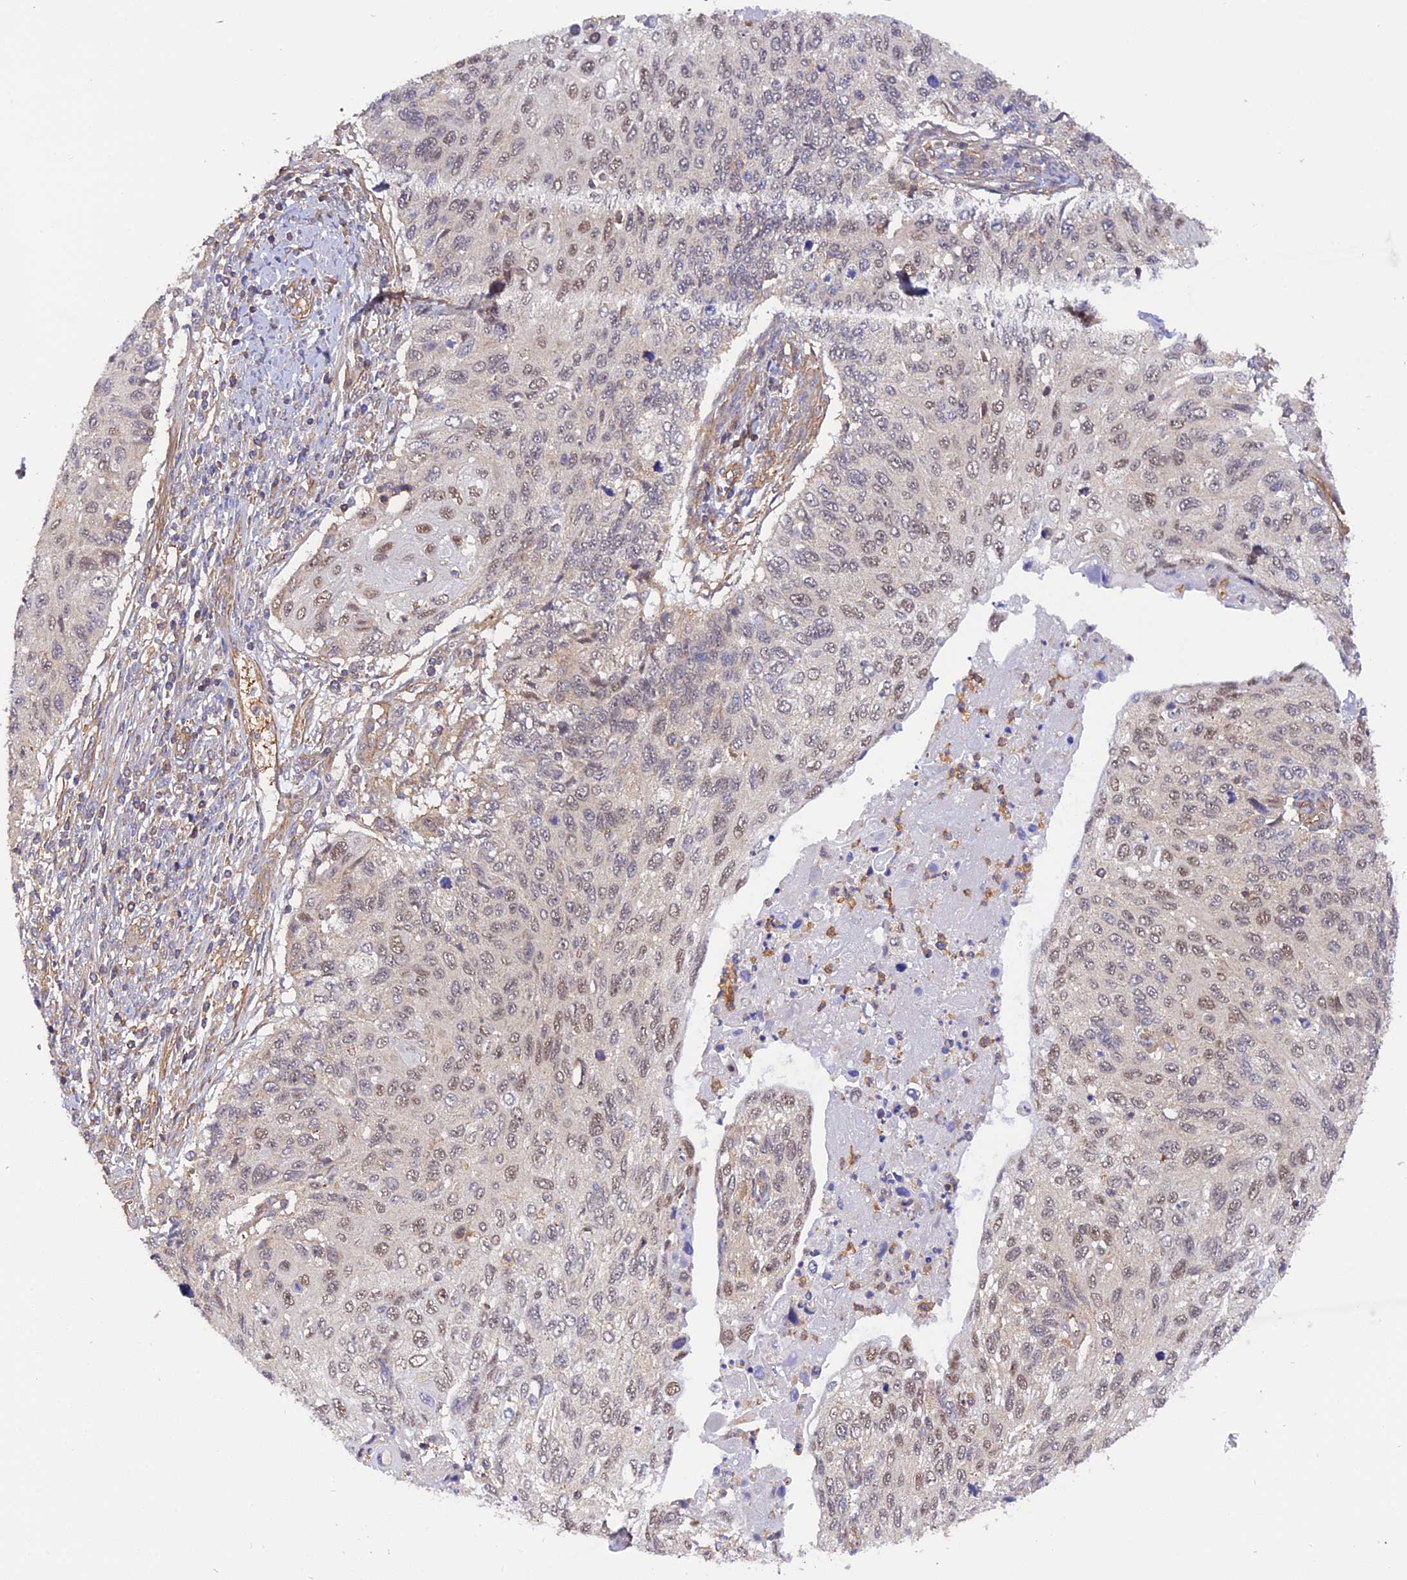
{"staining": {"intensity": "weak", "quantity": "<25%", "location": "nuclear"}, "tissue": "cervical cancer", "cell_type": "Tumor cells", "image_type": "cancer", "snomed": [{"axis": "morphology", "description": "Squamous cell carcinoma, NOS"}, {"axis": "topography", "description": "Cervix"}], "caption": "A high-resolution micrograph shows immunohistochemistry staining of cervical cancer (squamous cell carcinoma), which displays no significant positivity in tumor cells. (Immunohistochemistry (ihc), brightfield microscopy, high magnification).", "gene": "C5orf22", "patient": {"sex": "female", "age": 70}}